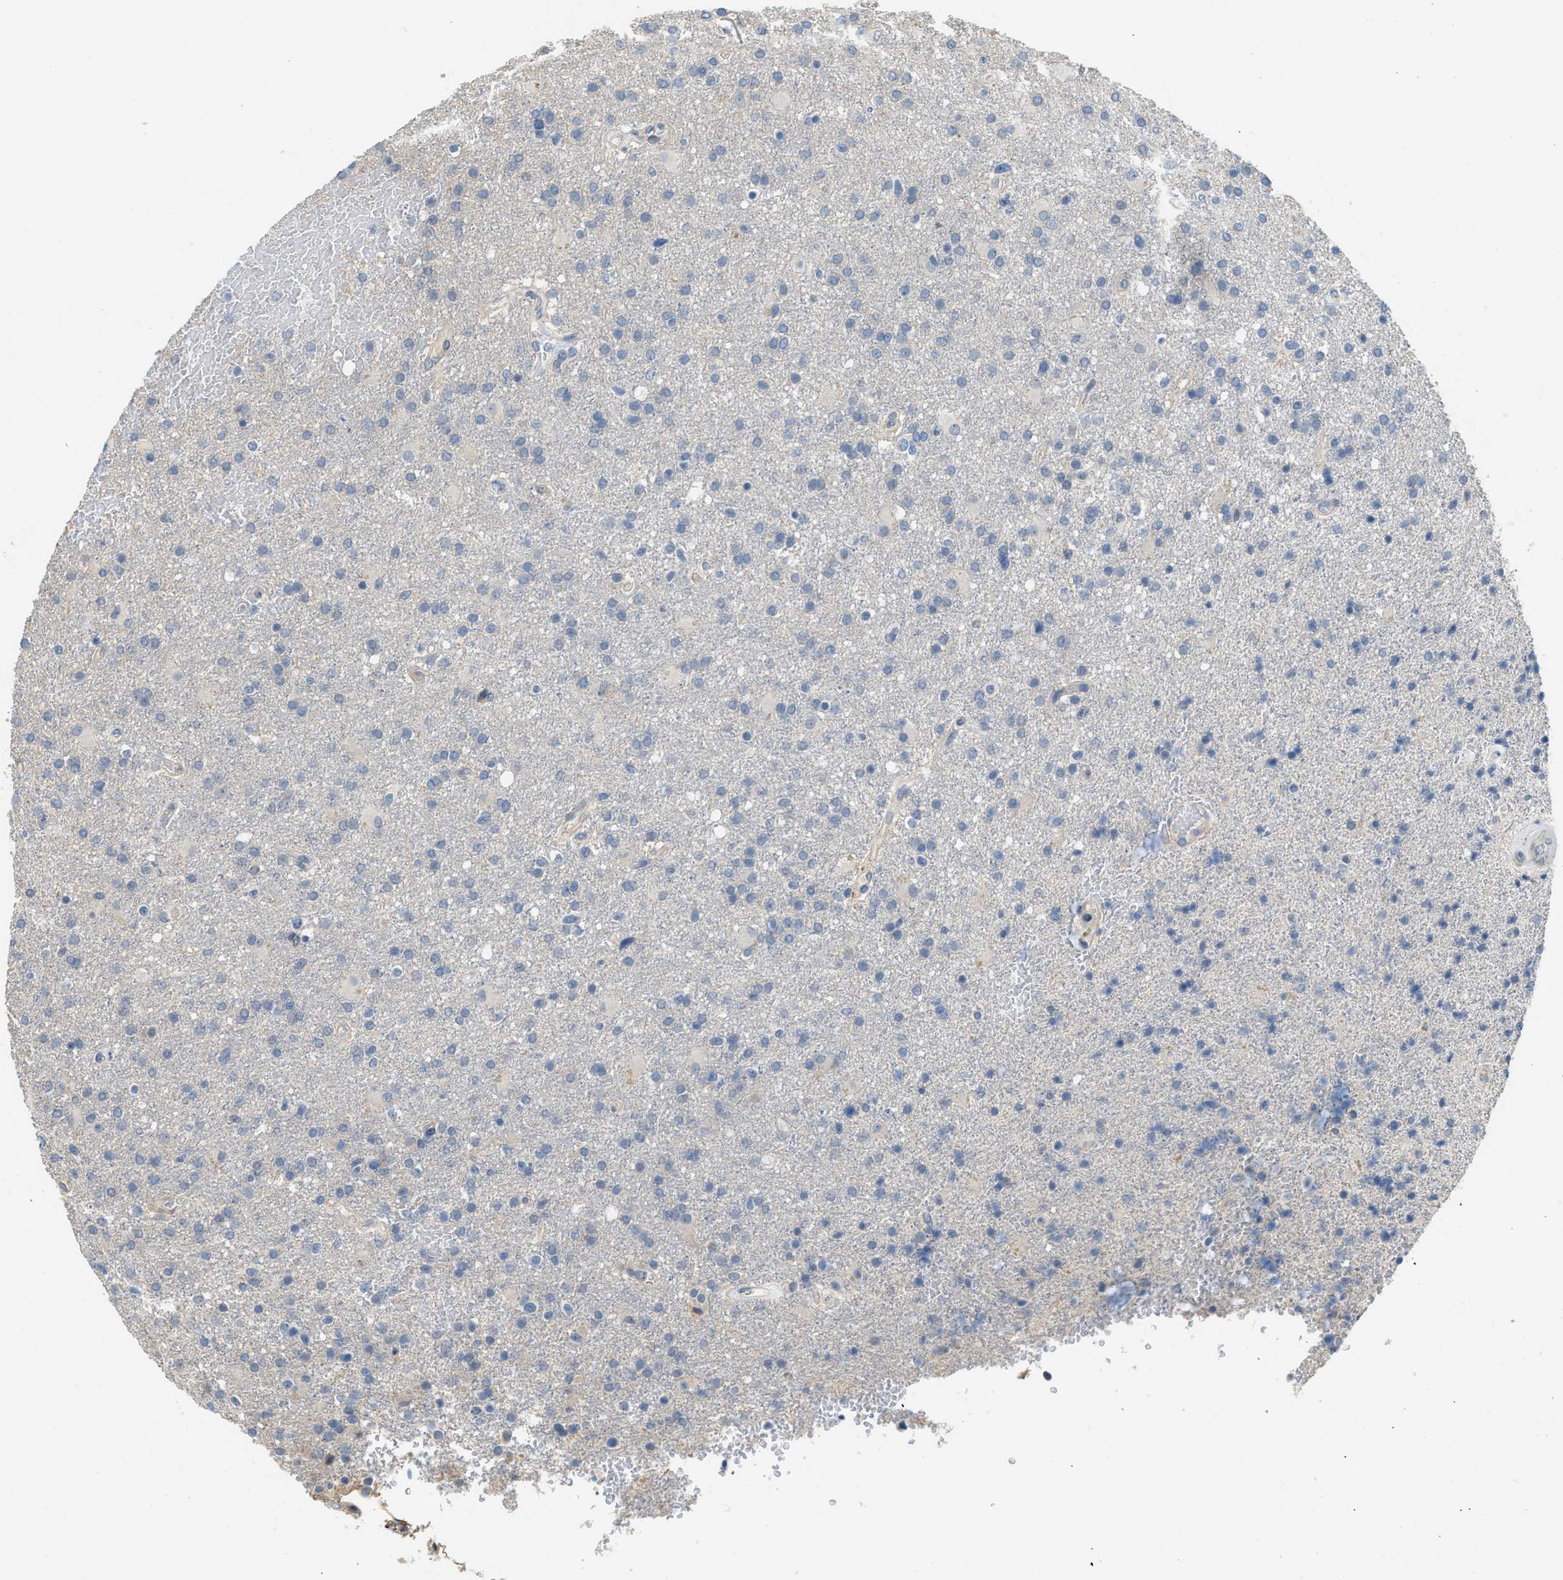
{"staining": {"intensity": "negative", "quantity": "none", "location": "none"}, "tissue": "glioma", "cell_type": "Tumor cells", "image_type": "cancer", "snomed": [{"axis": "morphology", "description": "Glioma, malignant, High grade"}, {"axis": "topography", "description": "Brain"}], "caption": "Image shows no protein staining in tumor cells of malignant high-grade glioma tissue.", "gene": "TMEM154", "patient": {"sex": "male", "age": 77}}